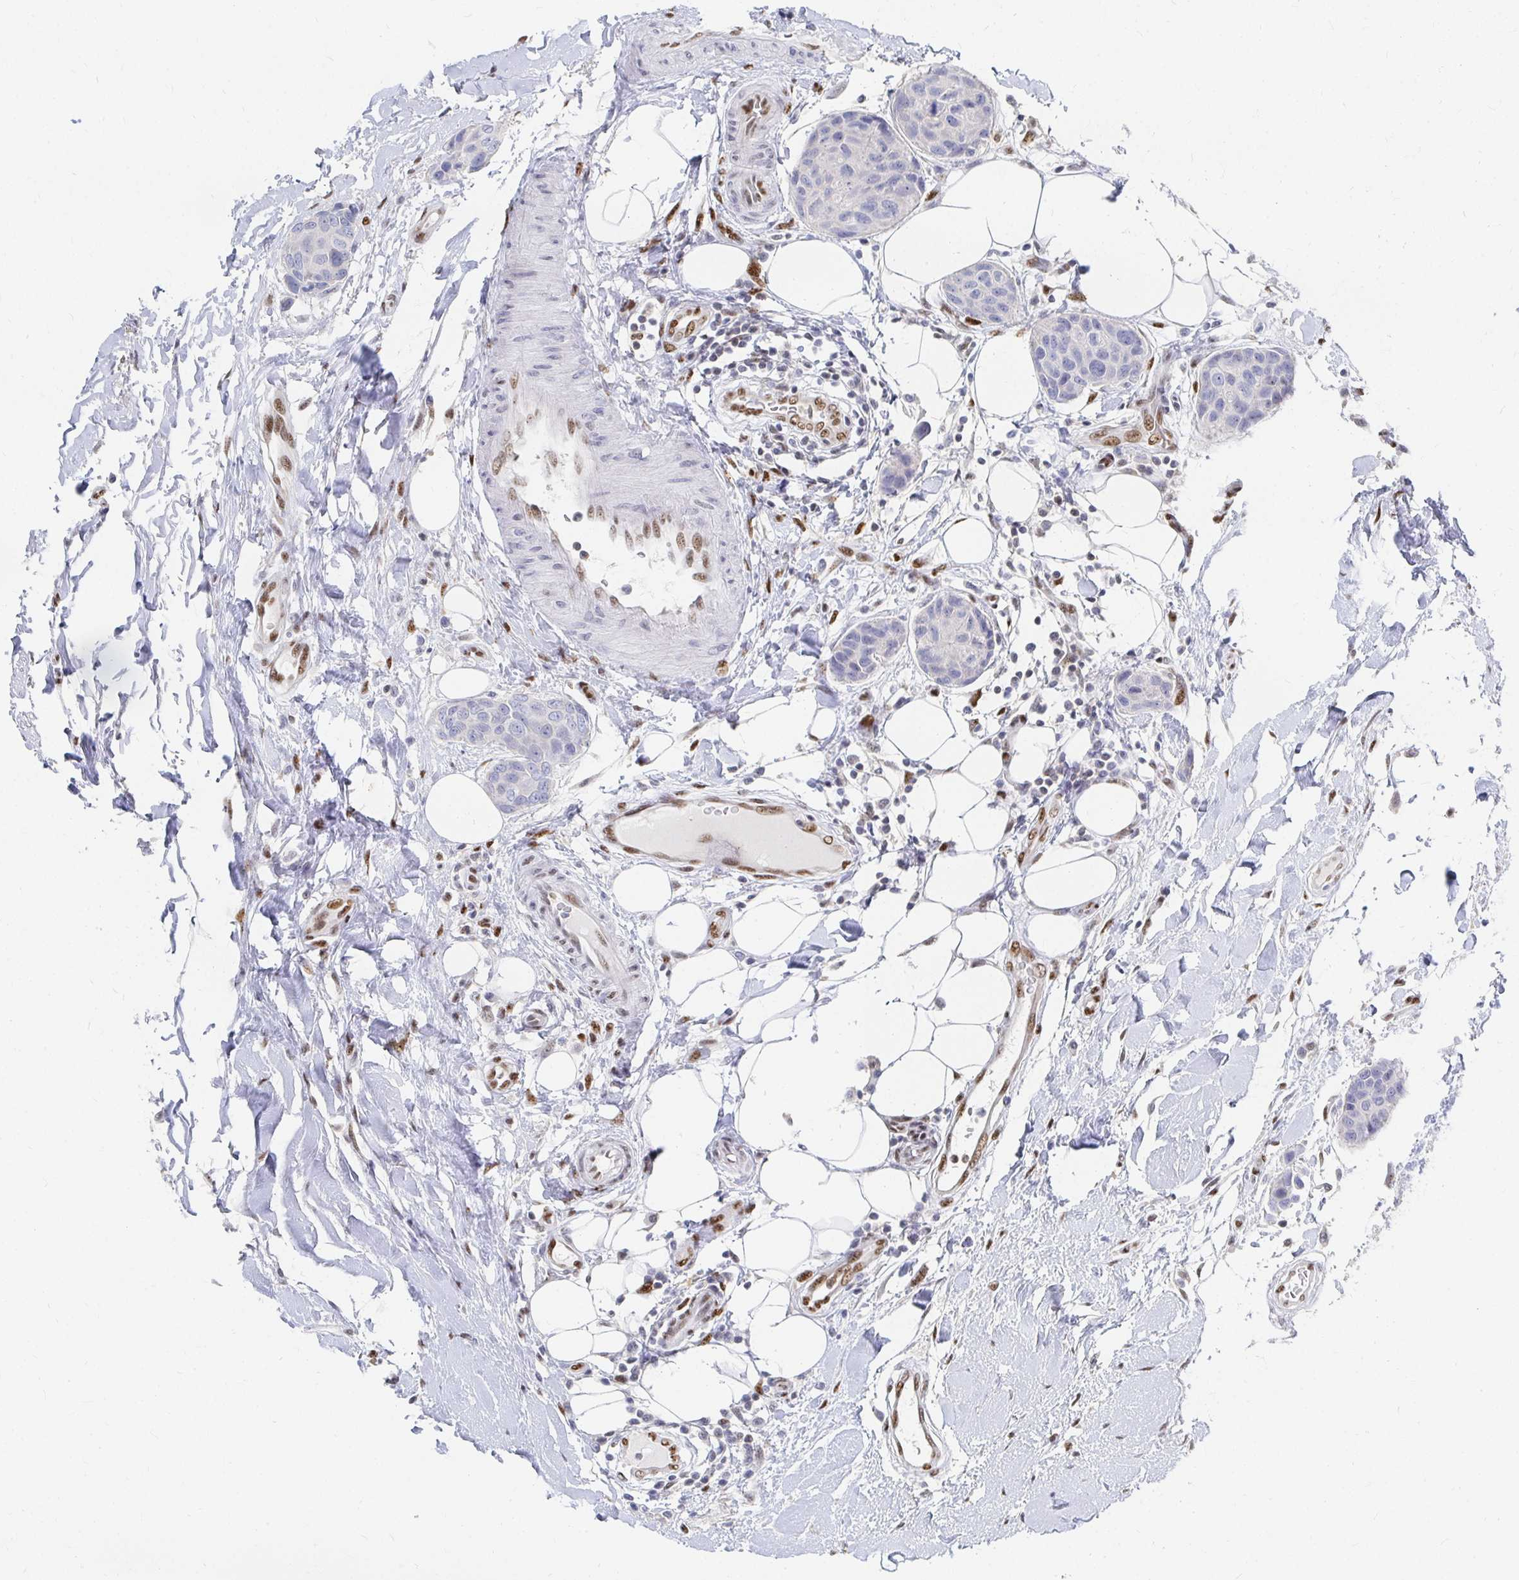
{"staining": {"intensity": "negative", "quantity": "none", "location": "none"}, "tissue": "breast cancer", "cell_type": "Tumor cells", "image_type": "cancer", "snomed": [{"axis": "morphology", "description": "Duct carcinoma"}, {"axis": "topography", "description": "Breast"}, {"axis": "topography", "description": "Lymph node"}], "caption": "Tumor cells show no significant expression in intraductal carcinoma (breast). (DAB immunohistochemistry with hematoxylin counter stain).", "gene": "CLIC3", "patient": {"sex": "female", "age": 80}}